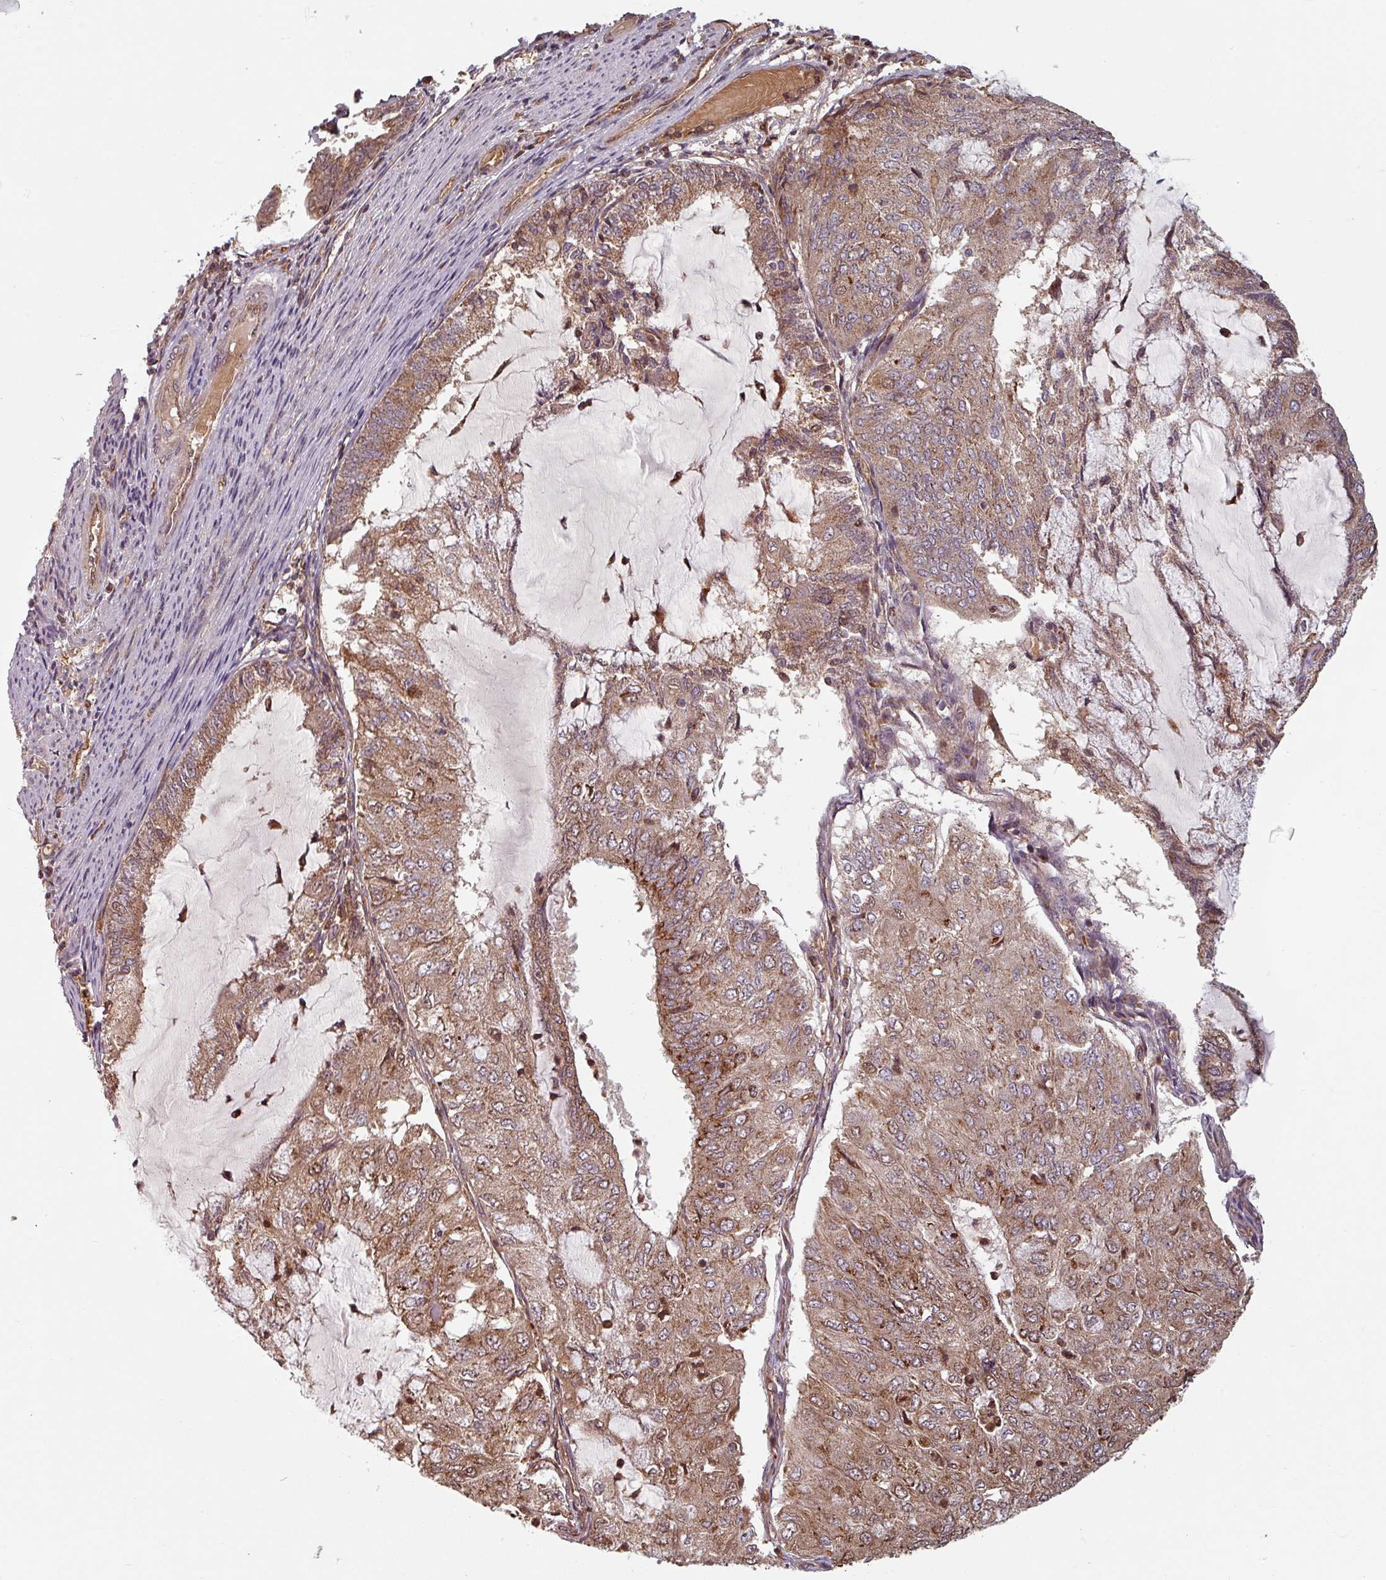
{"staining": {"intensity": "moderate", "quantity": ">75%", "location": "cytoplasmic/membranous,nuclear"}, "tissue": "endometrial cancer", "cell_type": "Tumor cells", "image_type": "cancer", "snomed": [{"axis": "morphology", "description": "Adenocarcinoma, NOS"}, {"axis": "topography", "description": "Endometrium"}], "caption": "Adenocarcinoma (endometrial) stained for a protein (brown) displays moderate cytoplasmic/membranous and nuclear positive staining in about >75% of tumor cells.", "gene": "EID1", "patient": {"sex": "female", "age": 81}}